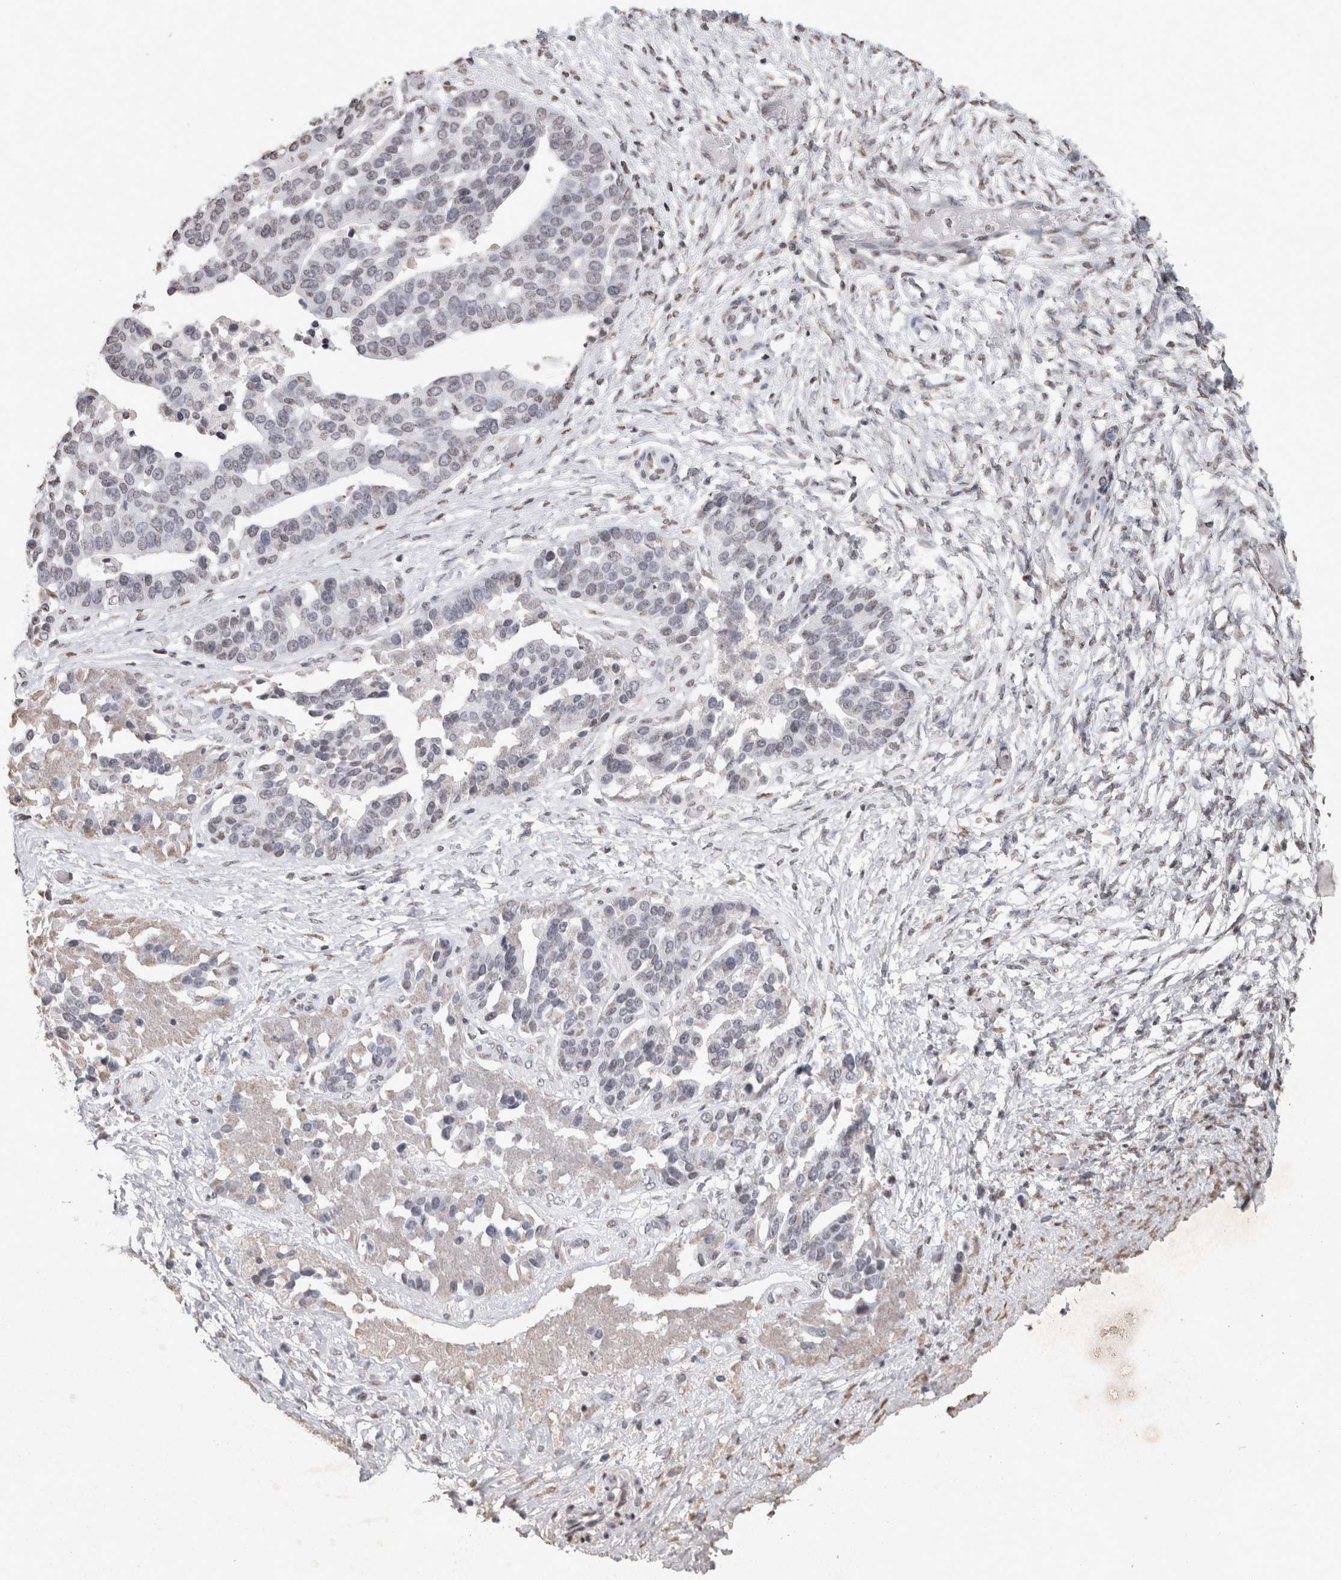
{"staining": {"intensity": "negative", "quantity": "none", "location": "none"}, "tissue": "ovarian cancer", "cell_type": "Tumor cells", "image_type": "cancer", "snomed": [{"axis": "morphology", "description": "Cystadenocarcinoma, serous, NOS"}, {"axis": "topography", "description": "Ovary"}], "caption": "The IHC photomicrograph has no significant staining in tumor cells of ovarian cancer (serous cystadenocarcinoma) tissue.", "gene": "CNTN1", "patient": {"sex": "female", "age": 44}}